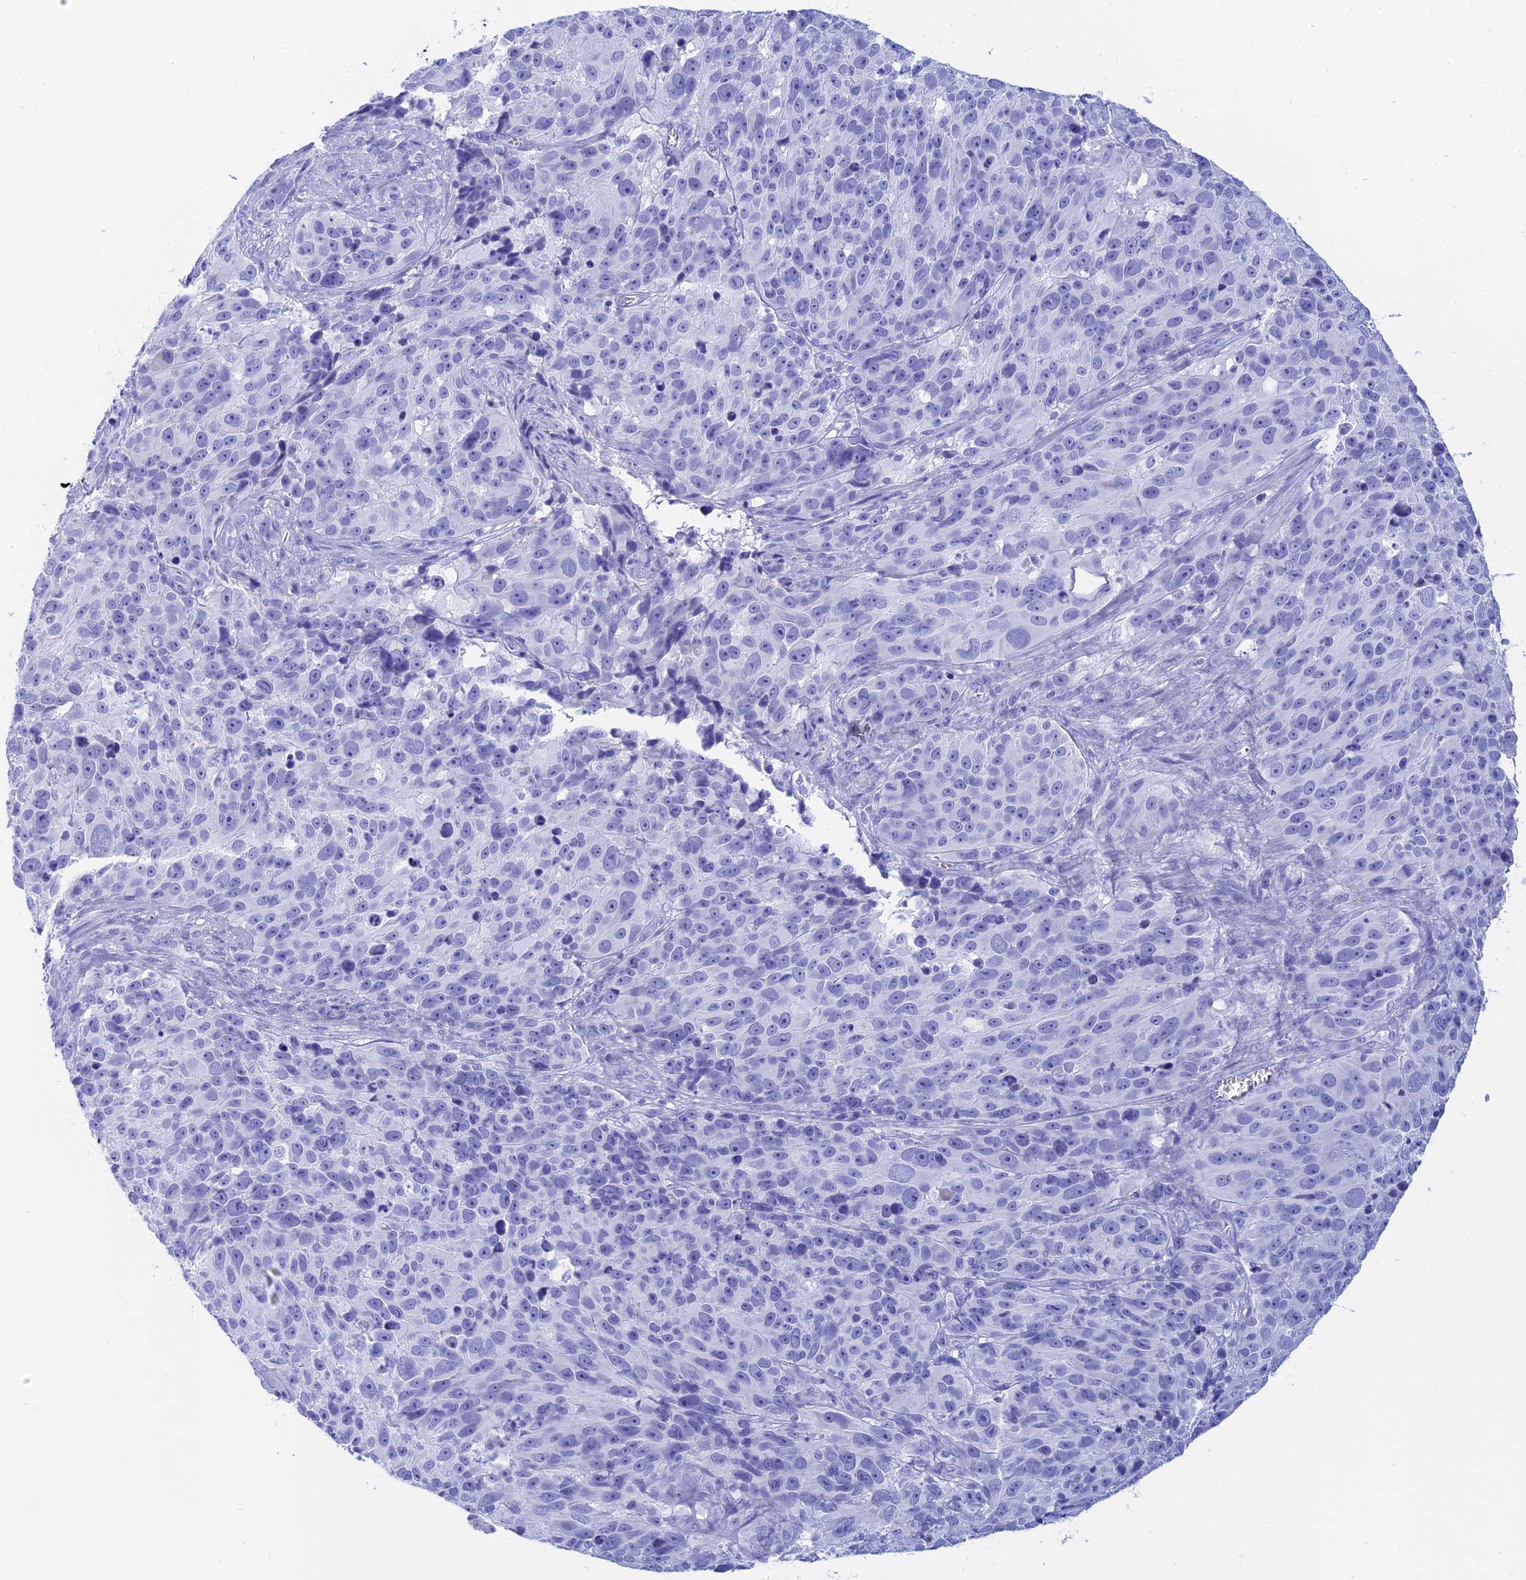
{"staining": {"intensity": "negative", "quantity": "none", "location": "none"}, "tissue": "melanoma", "cell_type": "Tumor cells", "image_type": "cancer", "snomed": [{"axis": "morphology", "description": "Malignant melanoma, NOS"}, {"axis": "topography", "description": "Skin"}], "caption": "Immunohistochemistry image of neoplastic tissue: malignant melanoma stained with DAB shows no significant protein expression in tumor cells. The staining is performed using DAB brown chromogen with nuclei counter-stained in using hematoxylin.", "gene": "TEX101", "patient": {"sex": "male", "age": 84}}